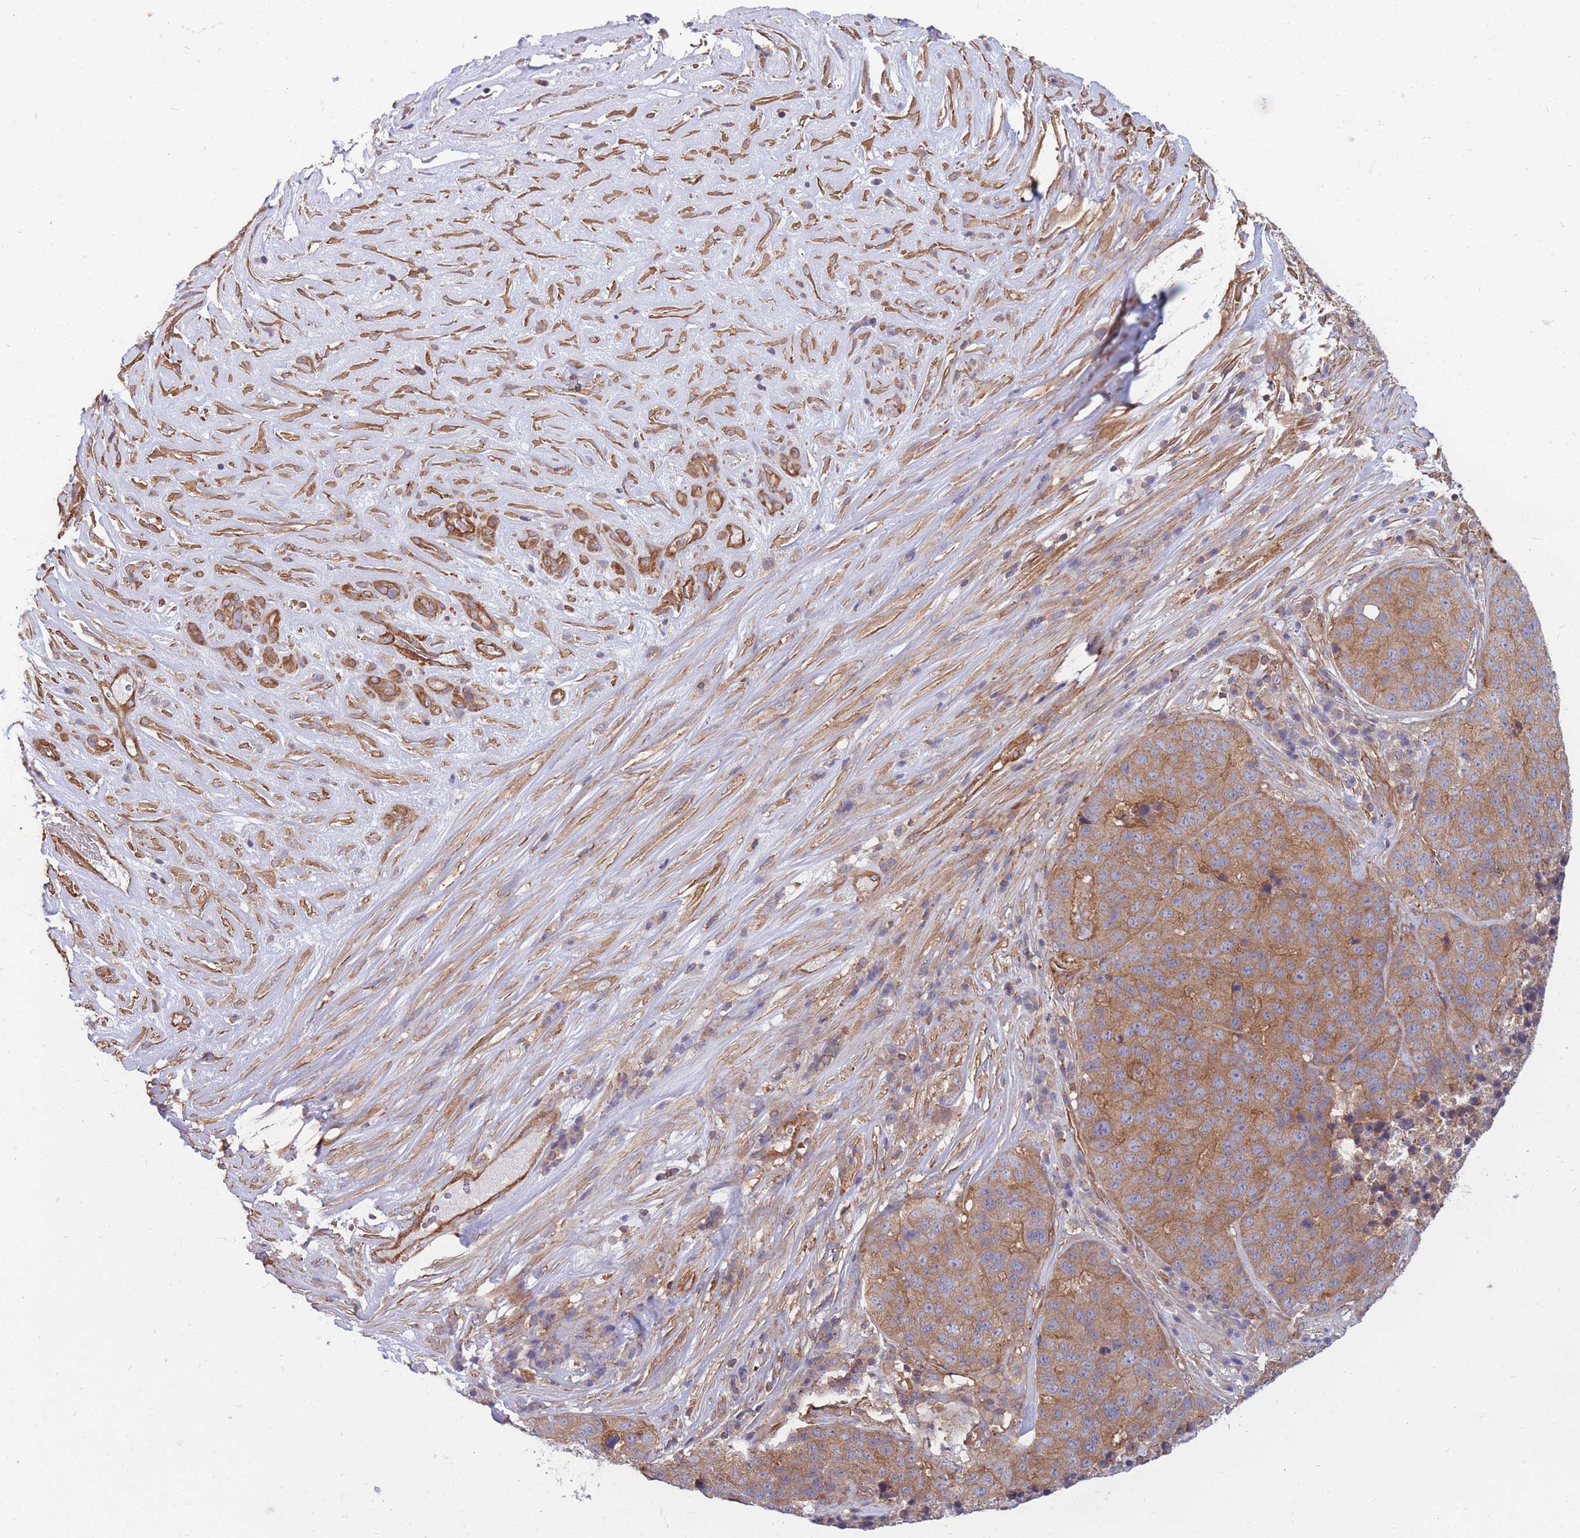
{"staining": {"intensity": "moderate", "quantity": ">75%", "location": "cytoplasmic/membranous"}, "tissue": "stomach cancer", "cell_type": "Tumor cells", "image_type": "cancer", "snomed": [{"axis": "morphology", "description": "Adenocarcinoma, NOS"}, {"axis": "topography", "description": "Stomach"}], "caption": "Human stomach cancer (adenocarcinoma) stained with a protein marker reveals moderate staining in tumor cells.", "gene": "GGA1", "patient": {"sex": "male", "age": 71}}